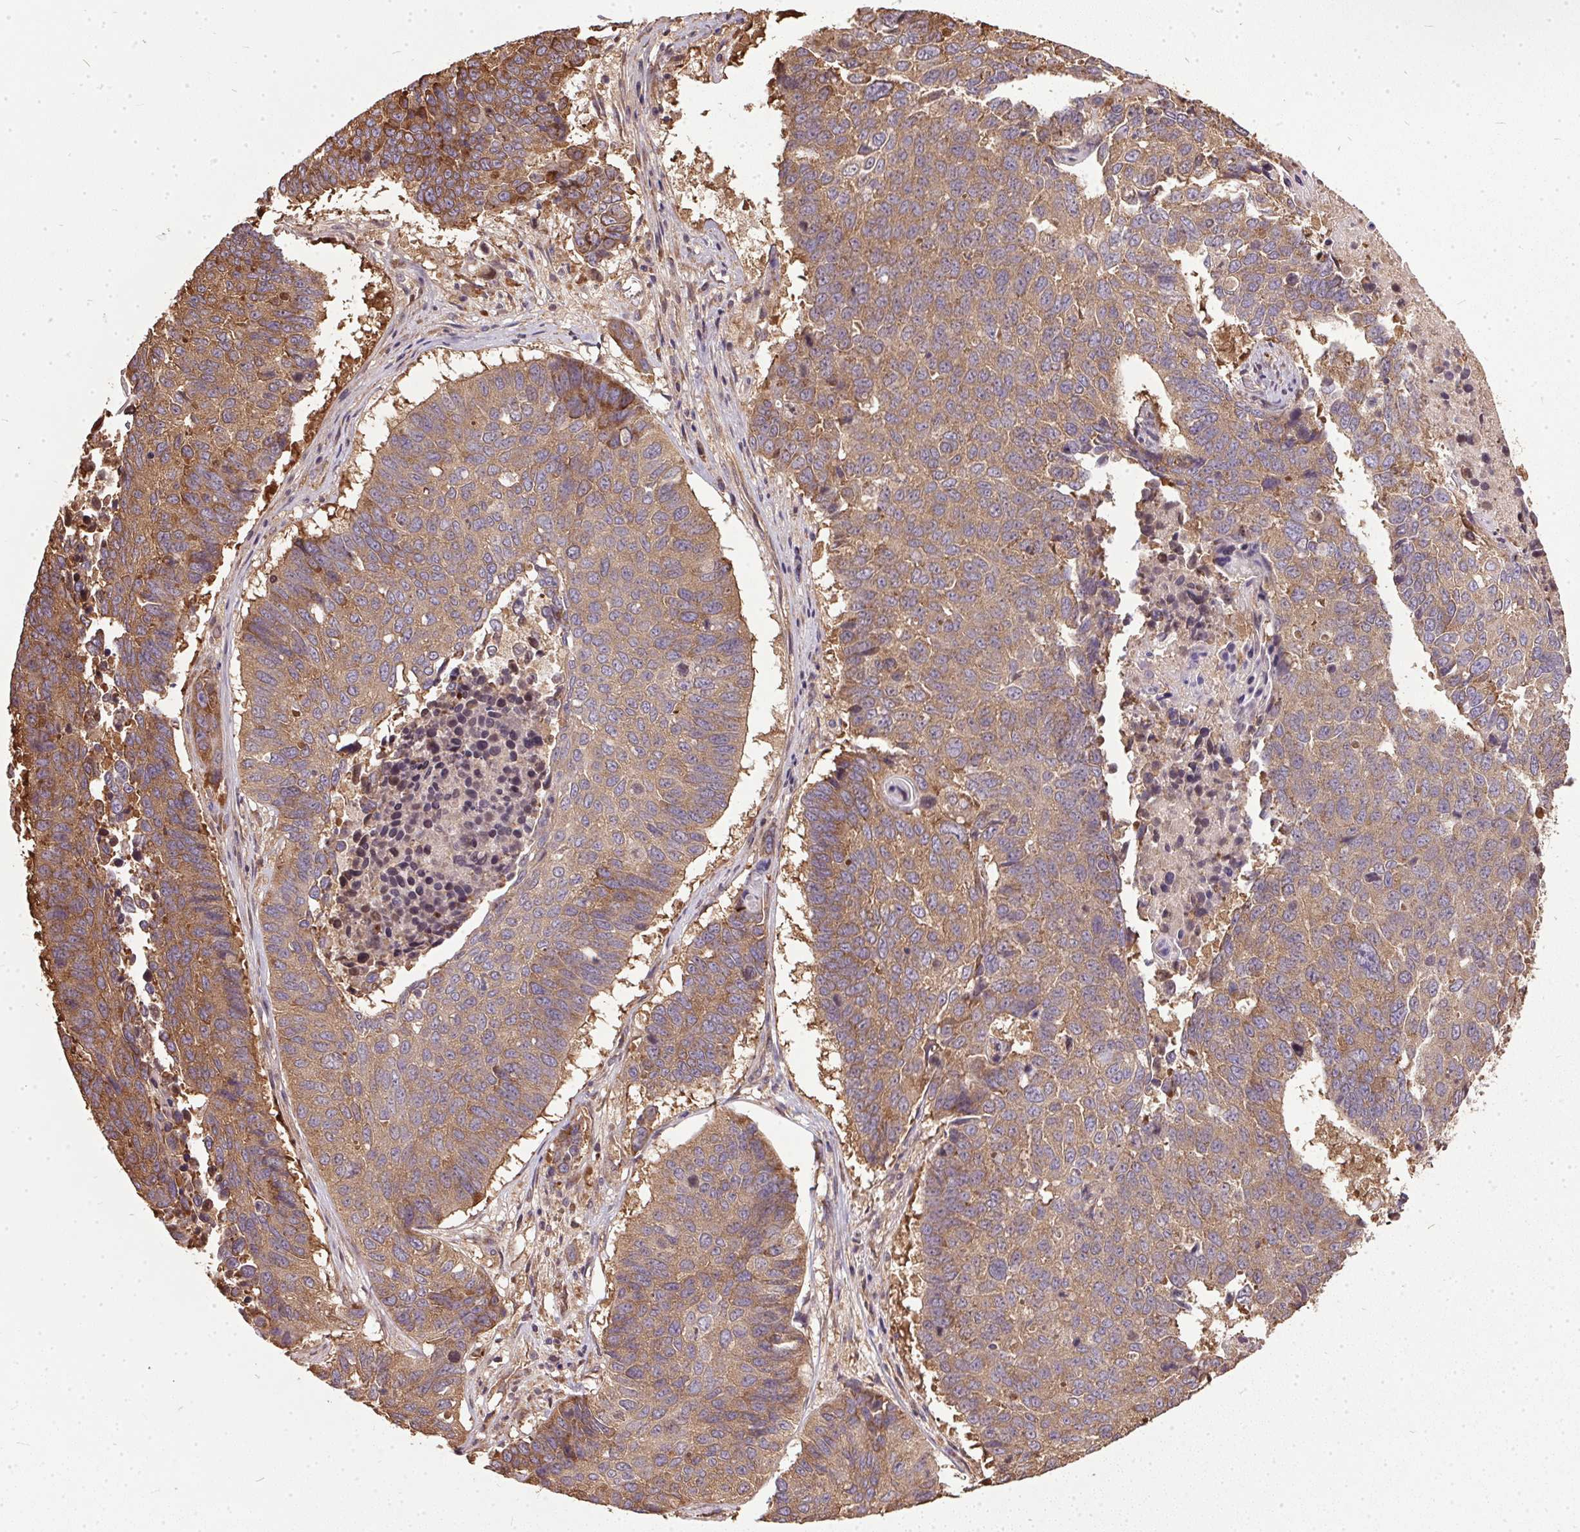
{"staining": {"intensity": "moderate", "quantity": ">75%", "location": "cytoplasmic/membranous"}, "tissue": "lung cancer", "cell_type": "Tumor cells", "image_type": "cancer", "snomed": [{"axis": "morphology", "description": "Squamous cell carcinoma, NOS"}, {"axis": "topography", "description": "Lung"}], "caption": "Immunohistochemistry (IHC) histopathology image of neoplastic tissue: human lung cancer stained using immunohistochemistry demonstrates medium levels of moderate protein expression localized specifically in the cytoplasmic/membranous of tumor cells, appearing as a cytoplasmic/membranous brown color.", "gene": "EIF2S1", "patient": {"sex": "male", "age": 73}}